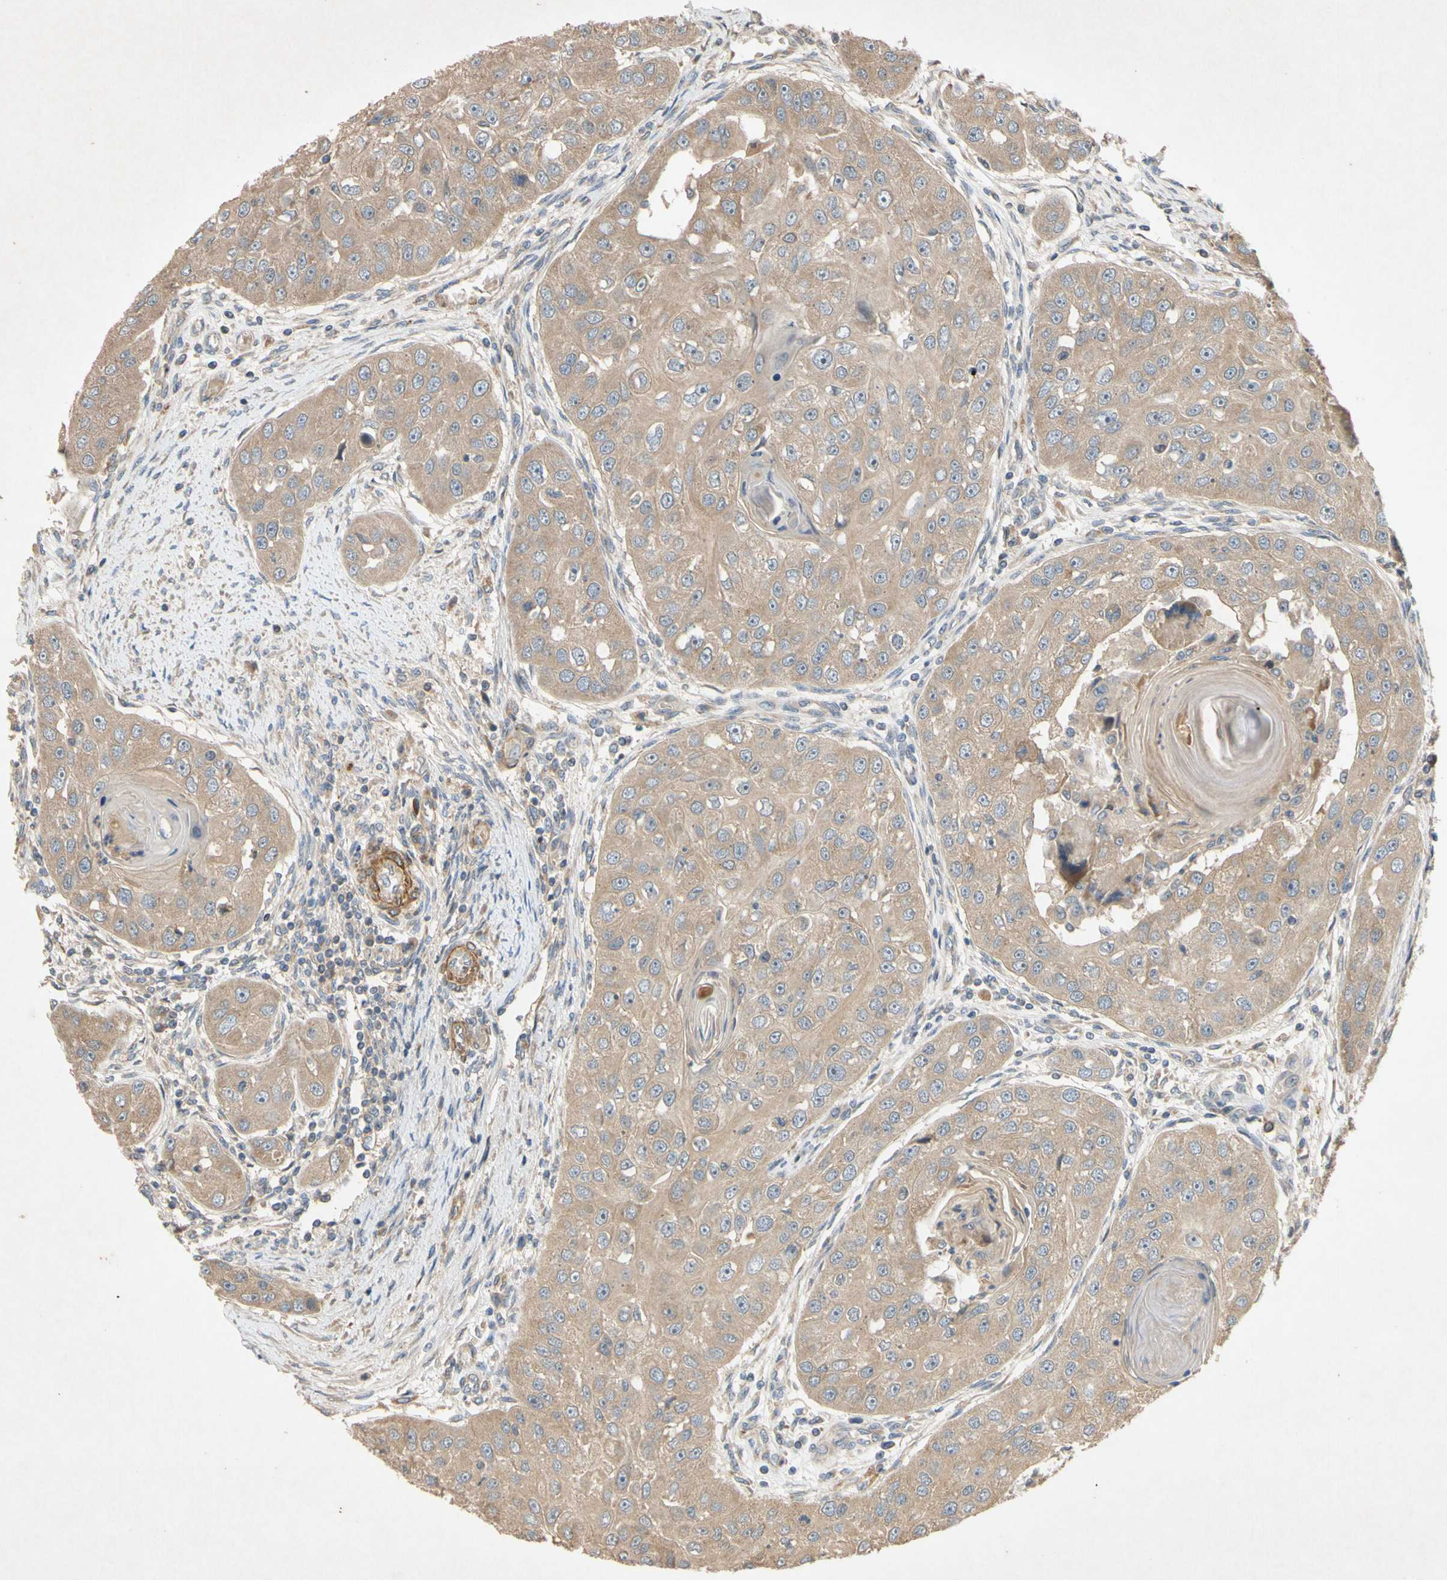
{"staining": {"intensity": "weak", "quantity": ">75%", "location": "cytoplasmic/membranous"}, "tissue": "head and neck cancer", "cell_type": "Tumor cells", "image_type": "cancer", "snomed": [{"axis": "morphology", "description": "Normal tissue, NOS"}, {"axis": "morphology", "description": "Squamous cell carcinoma, NOS"}, {"axis": "topography", "description": "Skeletal muscle"}, {"axis": "topography", "description": "Head-Neck"}], "caption": "Immunohistochemical staining of human head and neck cancer (squamous cell carcinoma) shows weak cytoplasmic/membranous protein expression in approximately >75% of tumor cells.", "gene": "PARD6A", "patient": {"sex": "male", "age": 51}}